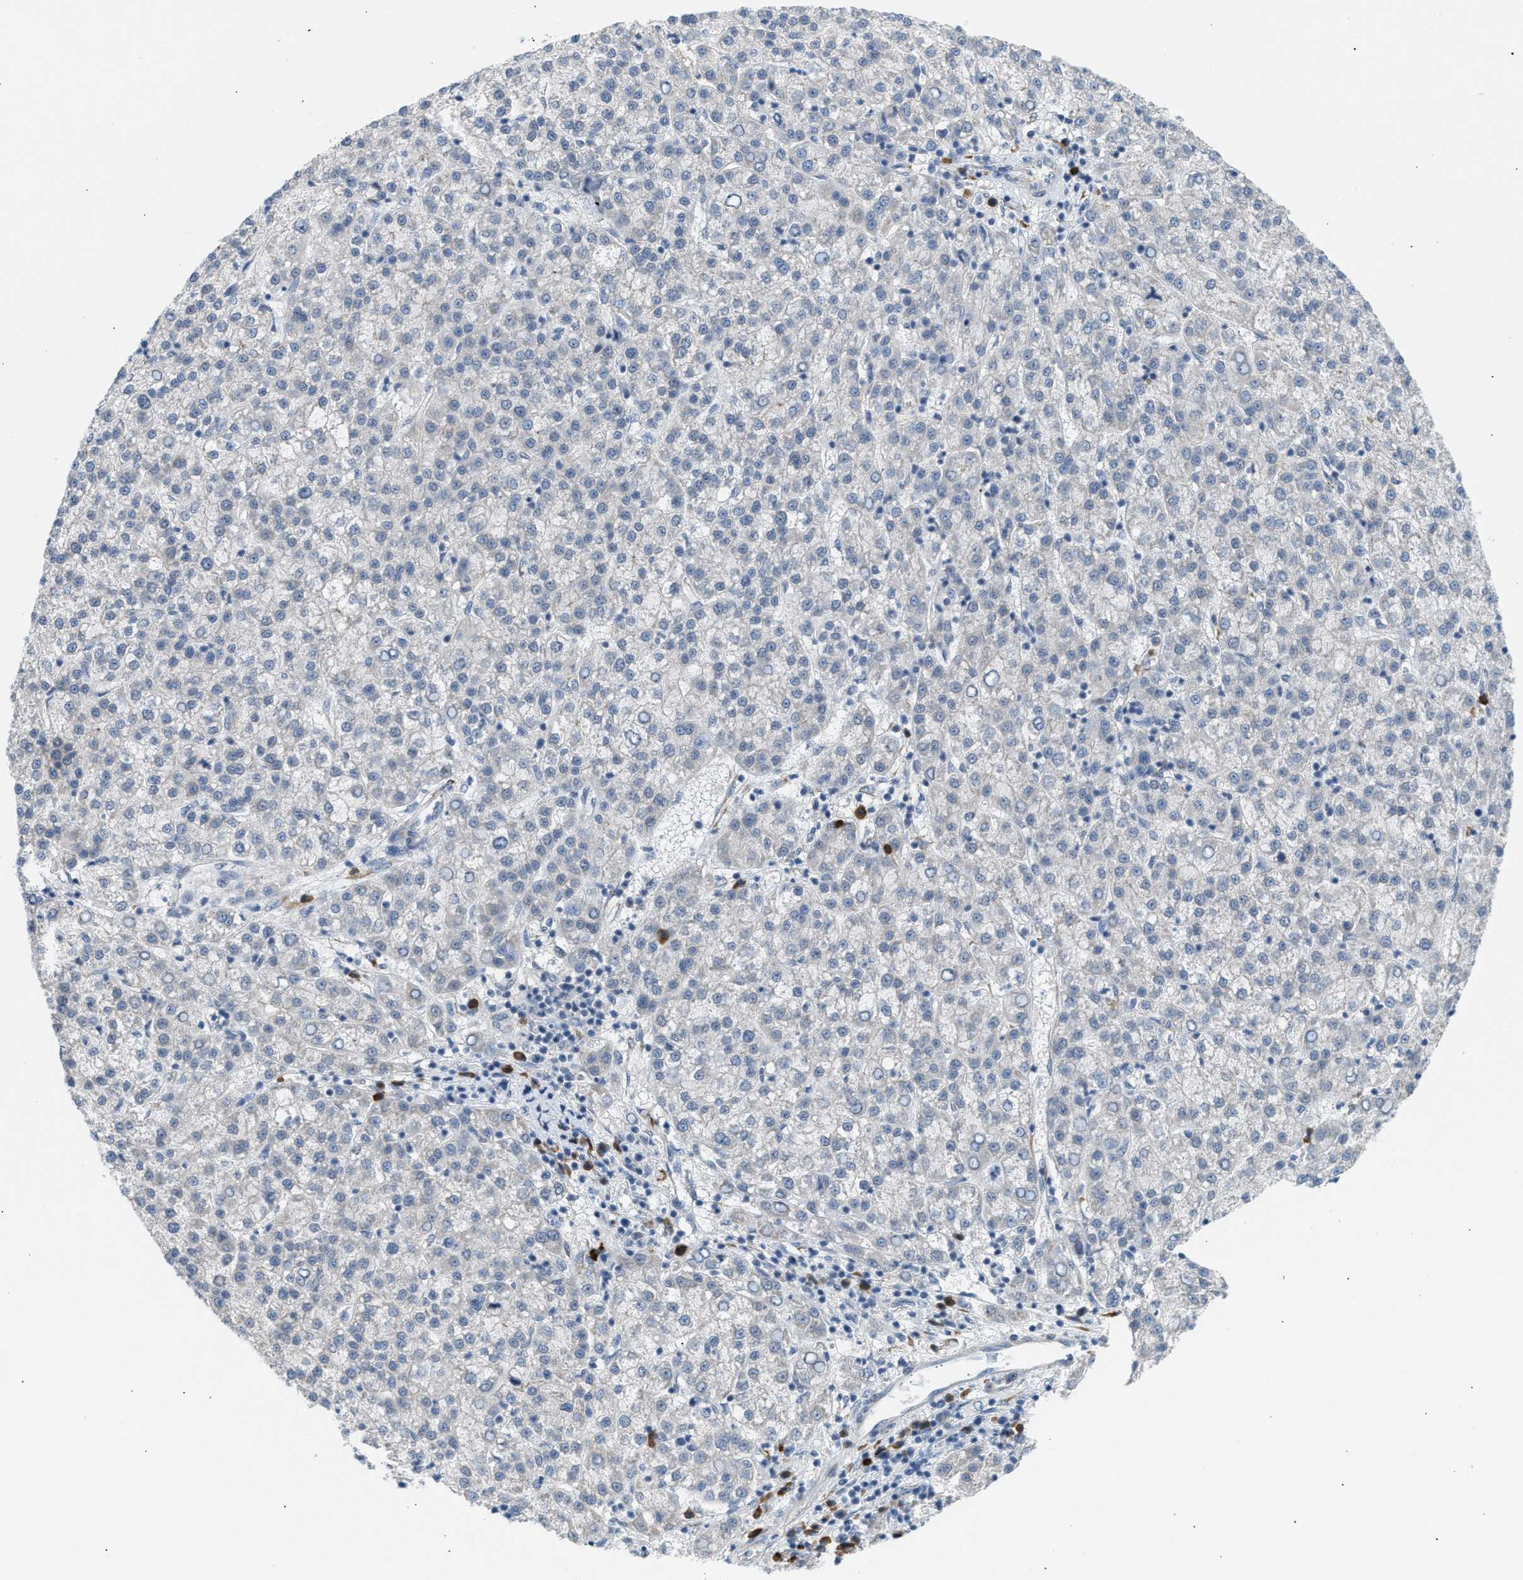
{"staining": {"intensity": "negative", "quantity": "none", "location": "none"}, "tissue": "liver cancer", "cell_type": "Tumor cells", "image_type": "cancer", "snomed": [{"axis": "morphology", "description": "Carcinoma, Hepatocellular, NOS"}, {"axis": "topography", "description": "Liver"}], "caption": "Photomicrograph shows no protein positivity in tumor cells of hepatocellular carcinoma (liver) tissue.", "gene": "KCNC2", "patient": {"sex": "female", "age": 58}}